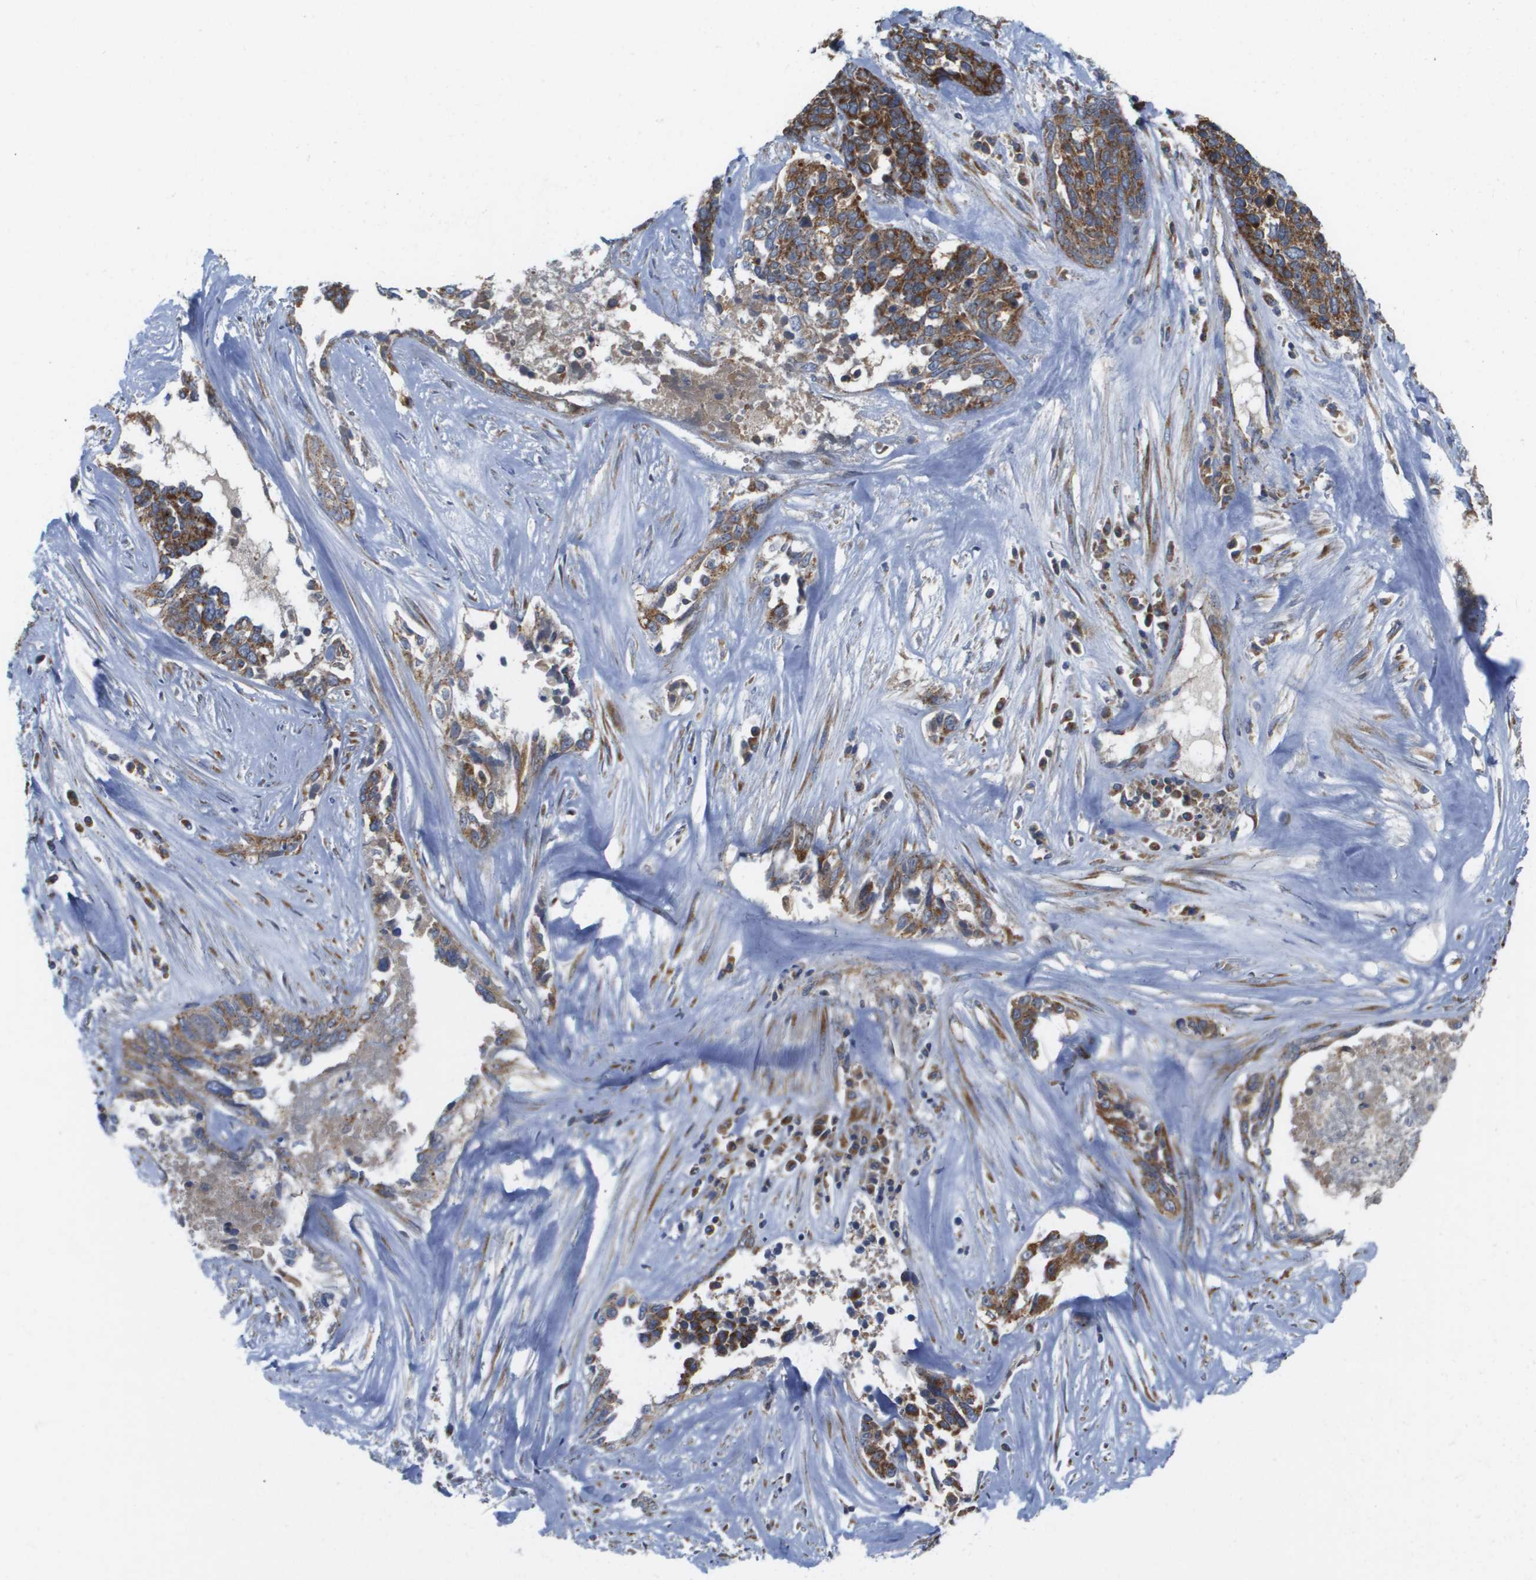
{"staining": {"intensity": "strong", "quantity": ">75%", "location": "cytoplasmic/membranous"}, "tissue": "ovarian cancer", "cell_type": "Tumor cells", "image_type": "cancer", "snomed": [{"axis": "morphology", "description": "Cystadenocarcinoma, serous, NOS"}, {"axis": "topography", "description": "Ovary"}], "caption": "Human ovarian serous cystadenocarcinoma stained with a protein marker demonstrates strong staining in tumor cells.", "gene": "FIS1", "patient": {"sex": "female", "age": 44}}